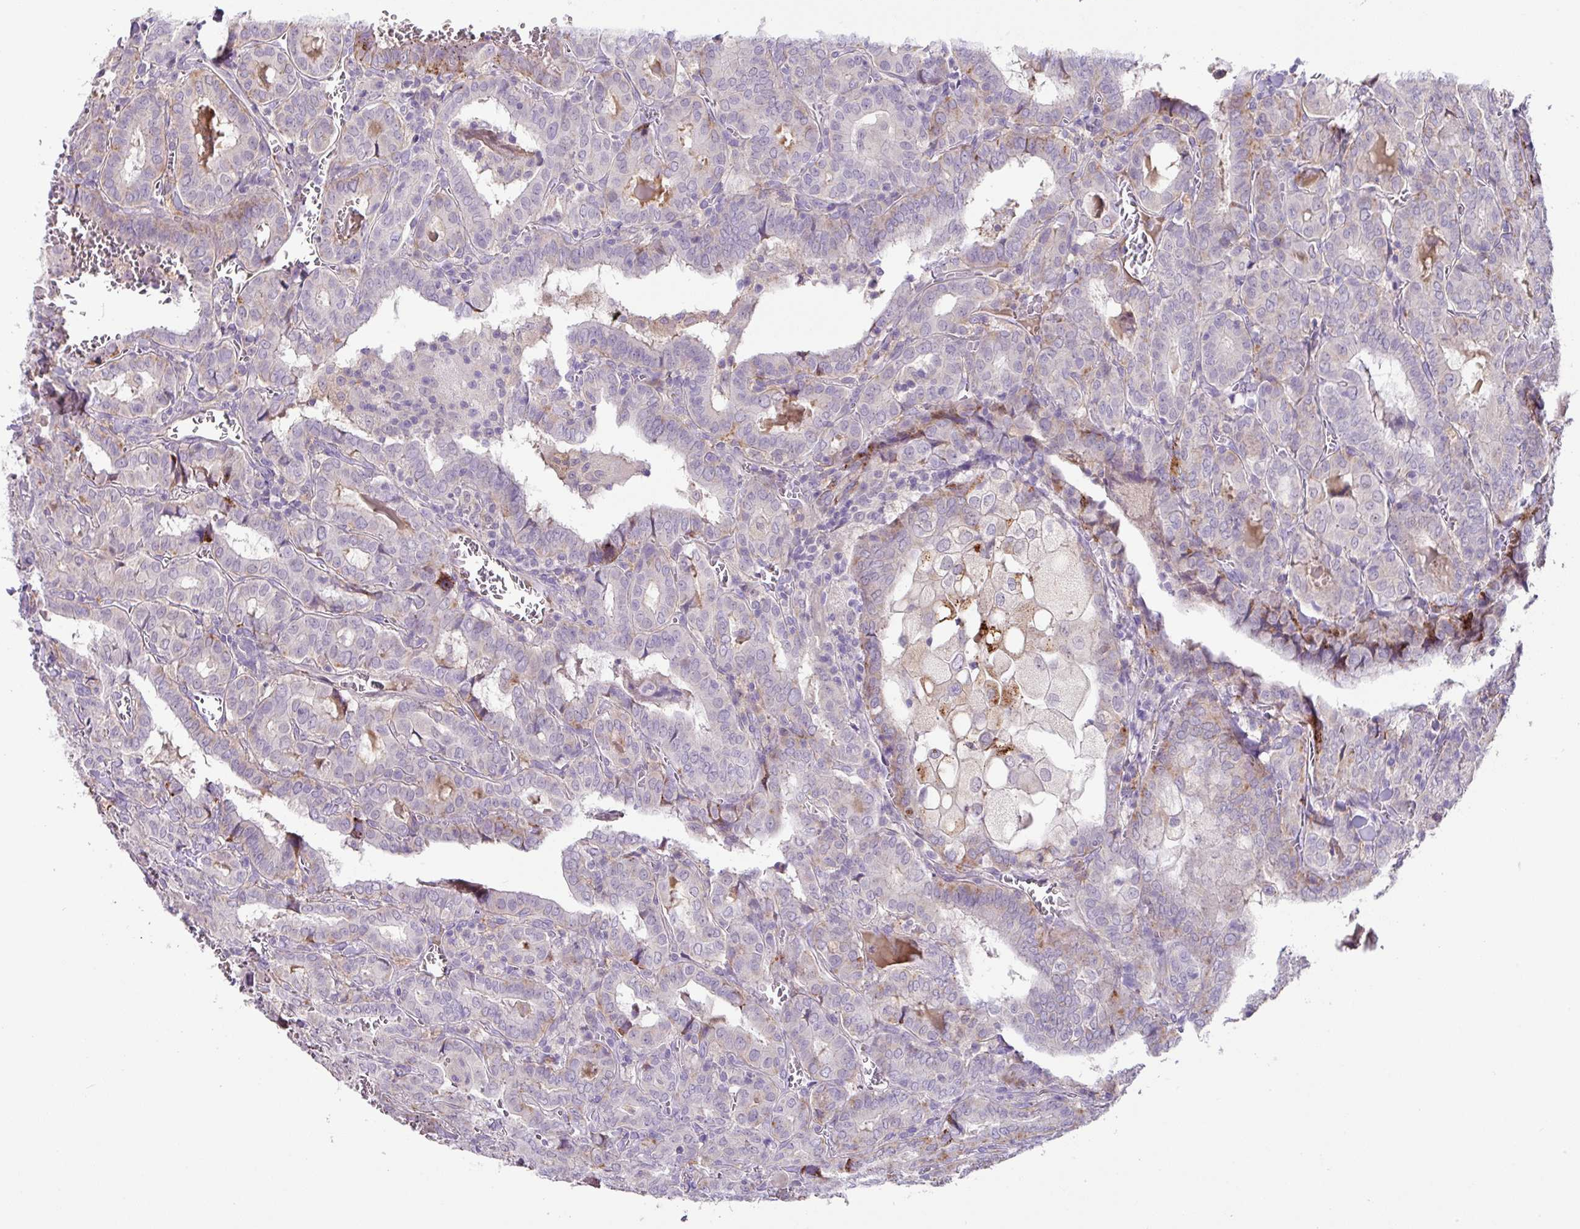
{"staining": {"intensity": "moderate", "quantity": "<25%", "location": "cytoplasmic/membranous"}, "tissue": "thyroid cancer", "cell_type": "Tumor cells", "image_type": "cancer", "snomed": [{"axis": "morphology", "description": "Papillary adenocarcinoma, NOS"}, {"axis": "topography", "description": "Thyroid gland"}], "caption": "A micrograph of thyroid papillary adenocarcinoma stained for a protein reveals moderate cytoplasmic/membranous brown staining in tumor cells. (DAB = brown stain, brightfield microscopy at high magnification).", "gene": "PLEKHH3", "patient": {"sex": "female", "age": 72}}